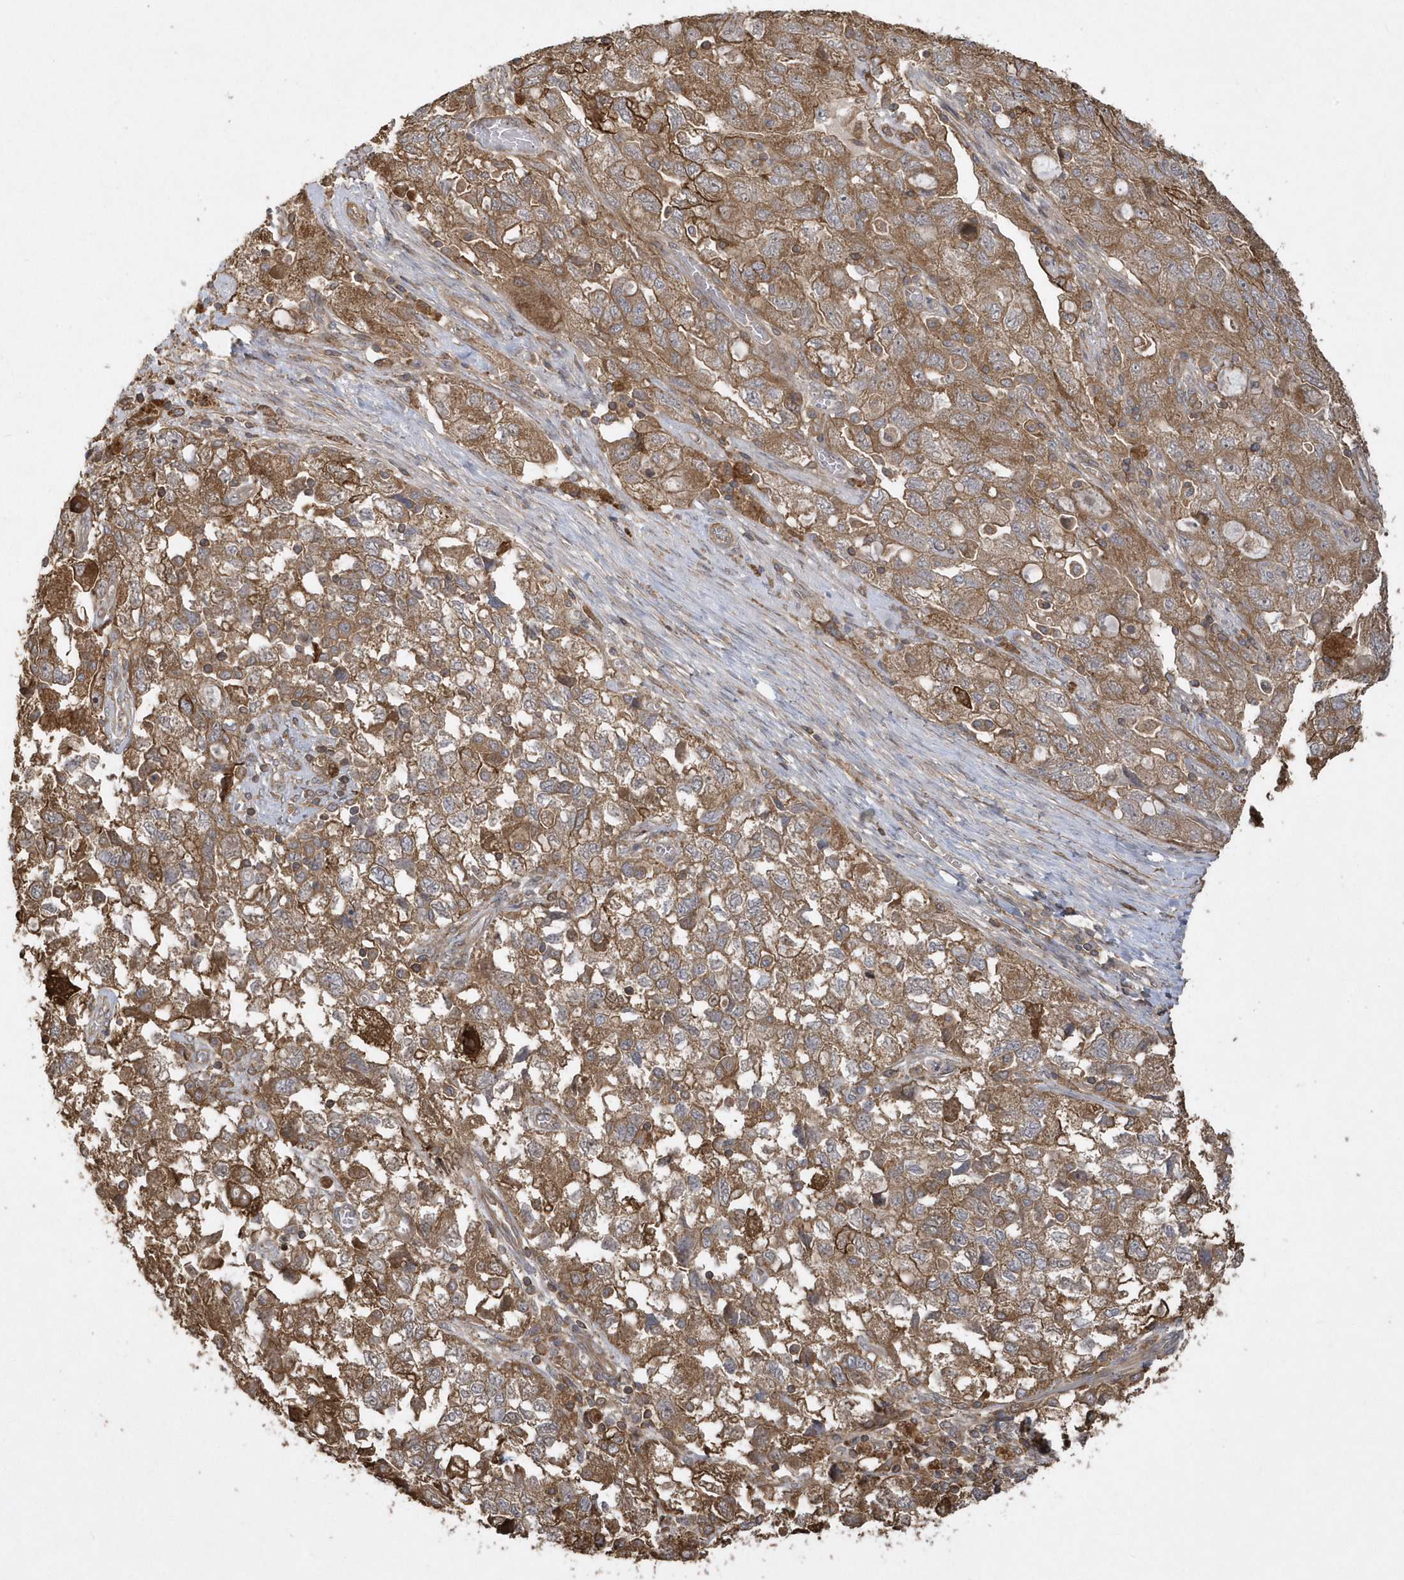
{"staining": {"intensity": "moderate", "quantity": ">75%", "location": "cytoplasmic/membranous"}, "tissue": "ovarian cancer", "cell_type": "Tumor cells", "image_type": "cancer", "snomed": [{"axis": "morphology", "description": "Carcinoma, NOS"}, {"axis": "morphology", "description": "Cystadenocarcinoma, serous, NOS"}, {"axis": "topography", "description": "Ovary"}], "caption": "High-magnification brightfield microscopy of carcinoma (ovarian) stained with DAB (brown) and counterstained with hematoxylin (blue). tumor cells exhibit moderate cytoplasmic/membranous positivity is seen in about>75% of cells.", "gene": "SENP8", "patient": {"sex": "female", "age": 69}}